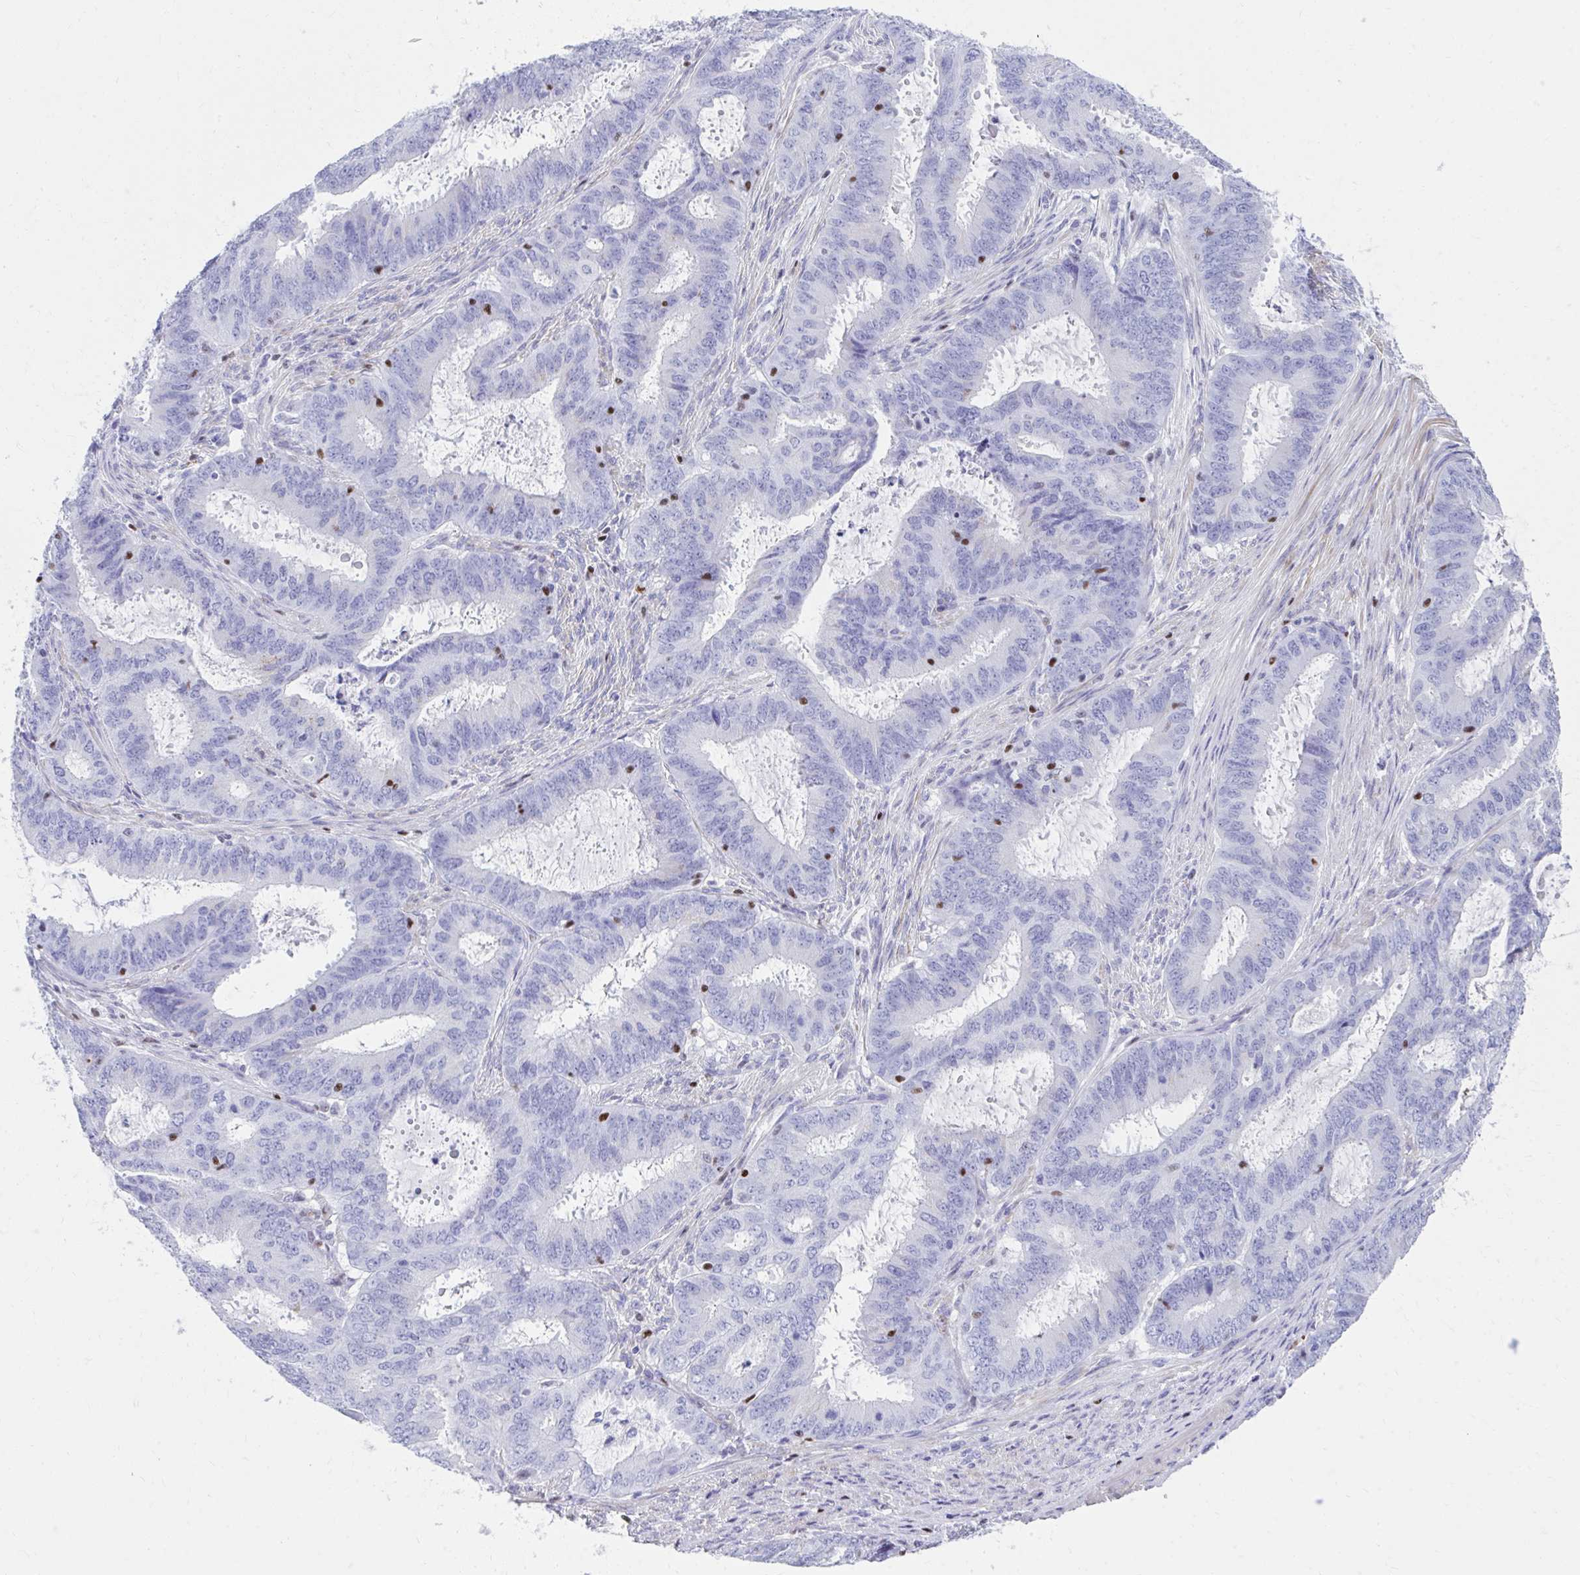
{"staining": {"intensity": "negative", "quantity": "none", "location": "none"}, "tissue": "endometrial cancer", "cell_type": "Tumor cells", "image_type": "cancer", "snomed": [{"axis": "morphology", "description": "Adenocarcinoma, NOS"}, {"axis": "topography", "description": "Endometrium"}], "caption": "Histopathology image shows no protein expression in tumor cells of adenocarcinoma (endometrial) tissue.", "gene": "RUNX3", "patient": {"sex": "female", "age": 51}}